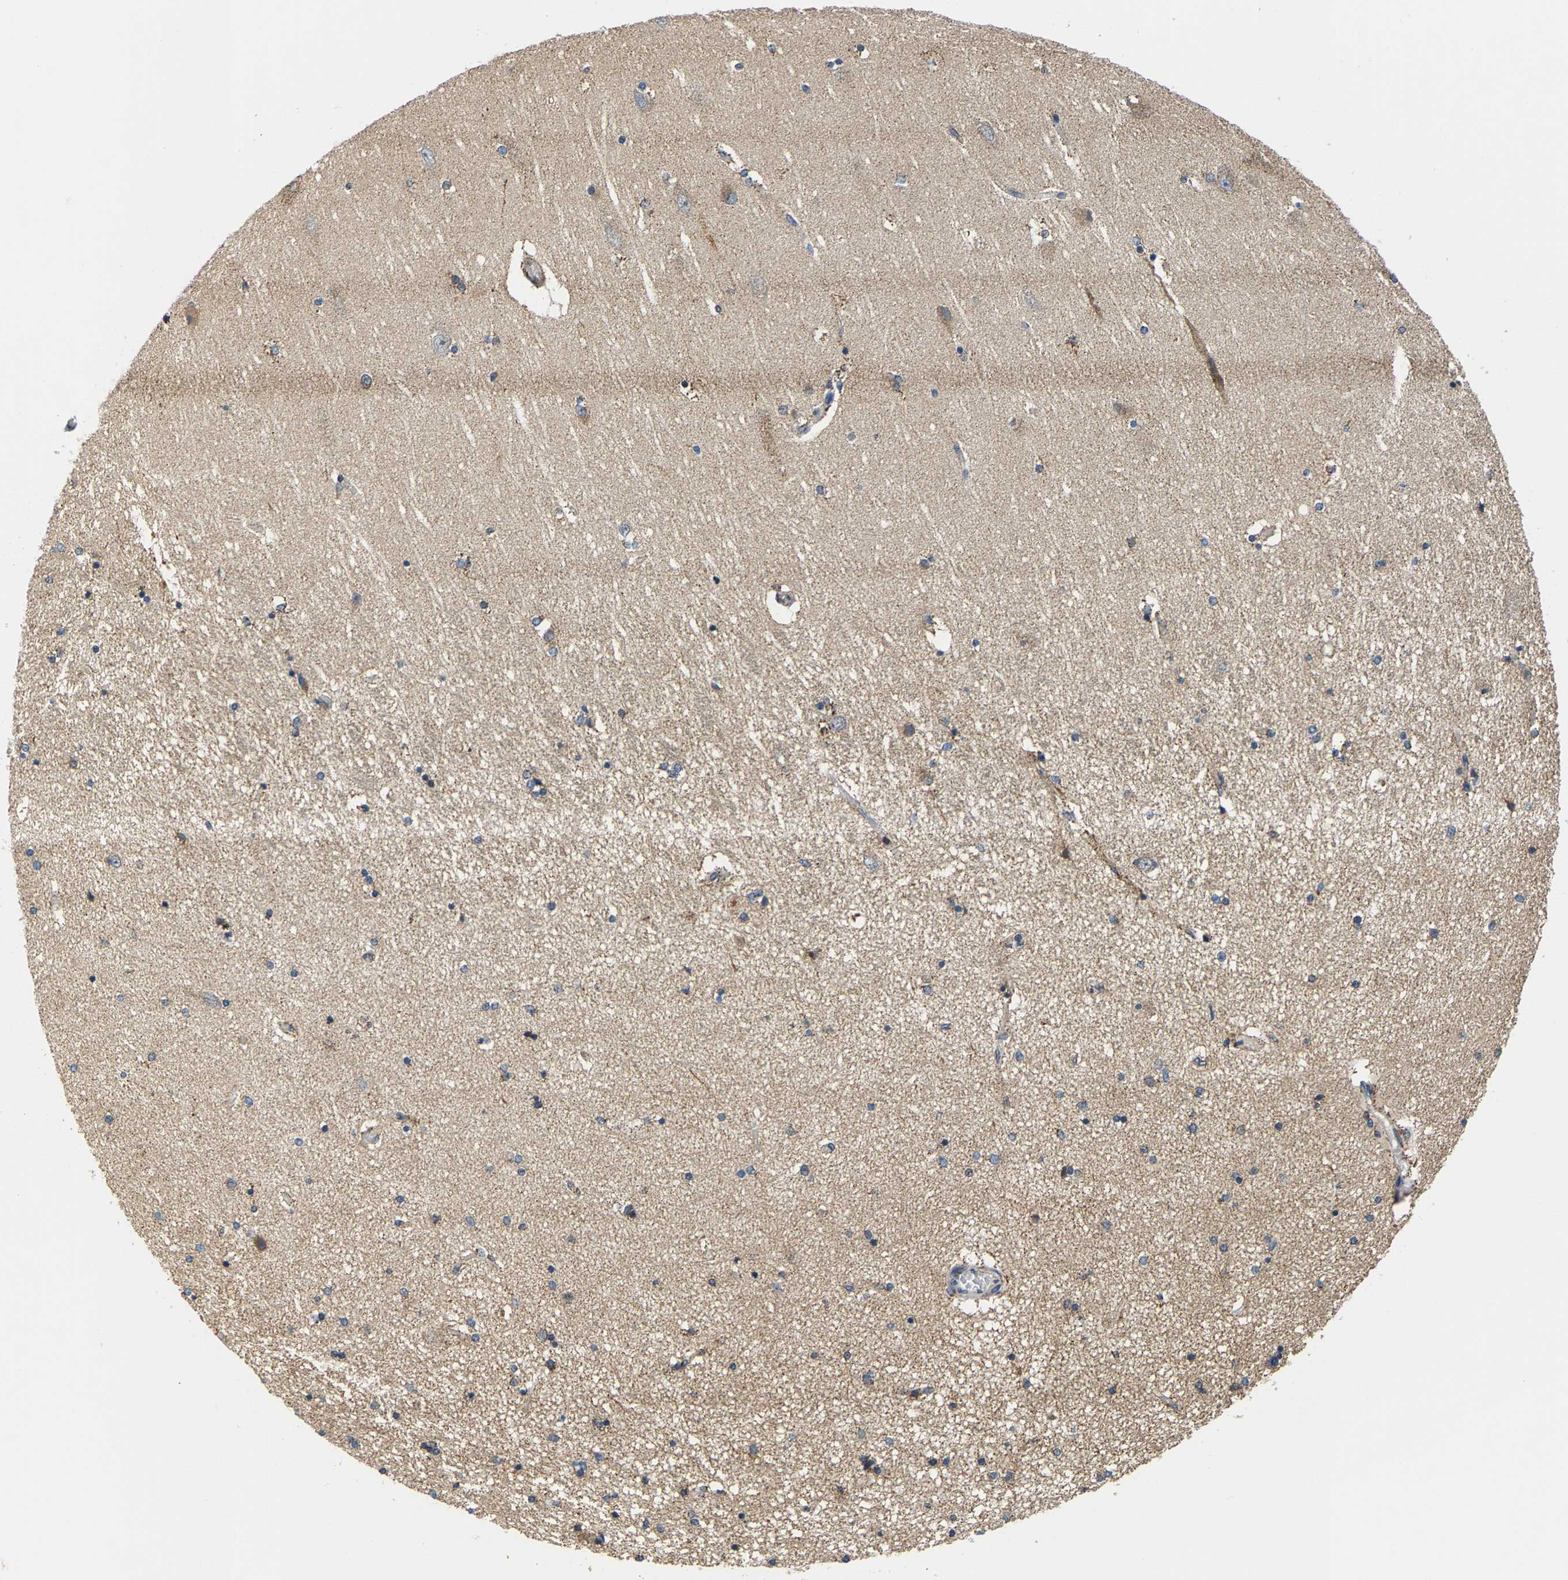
{"staining": {"intensity": "moderate", "quantity": "<25%", "location": "cytoplasmic/membranous"}, "tissue": "hippocampus", "cell_type": "Glial cells", "image_type": "normal", "snomed": [{"axis": "morphology", "description": "Normal tissue, NOS"}, {"axis": "topography", "description": "Hippocampus"}], "caption": "The photomicrograph demonstrates immunohistochemical staining of normal hippocampus. There is moderate cytoplasmic/membranous positivity is identified in about <25% of glial cells.", "gene": "SHMT2", "patient": {"sex": "female", "age": 54}}